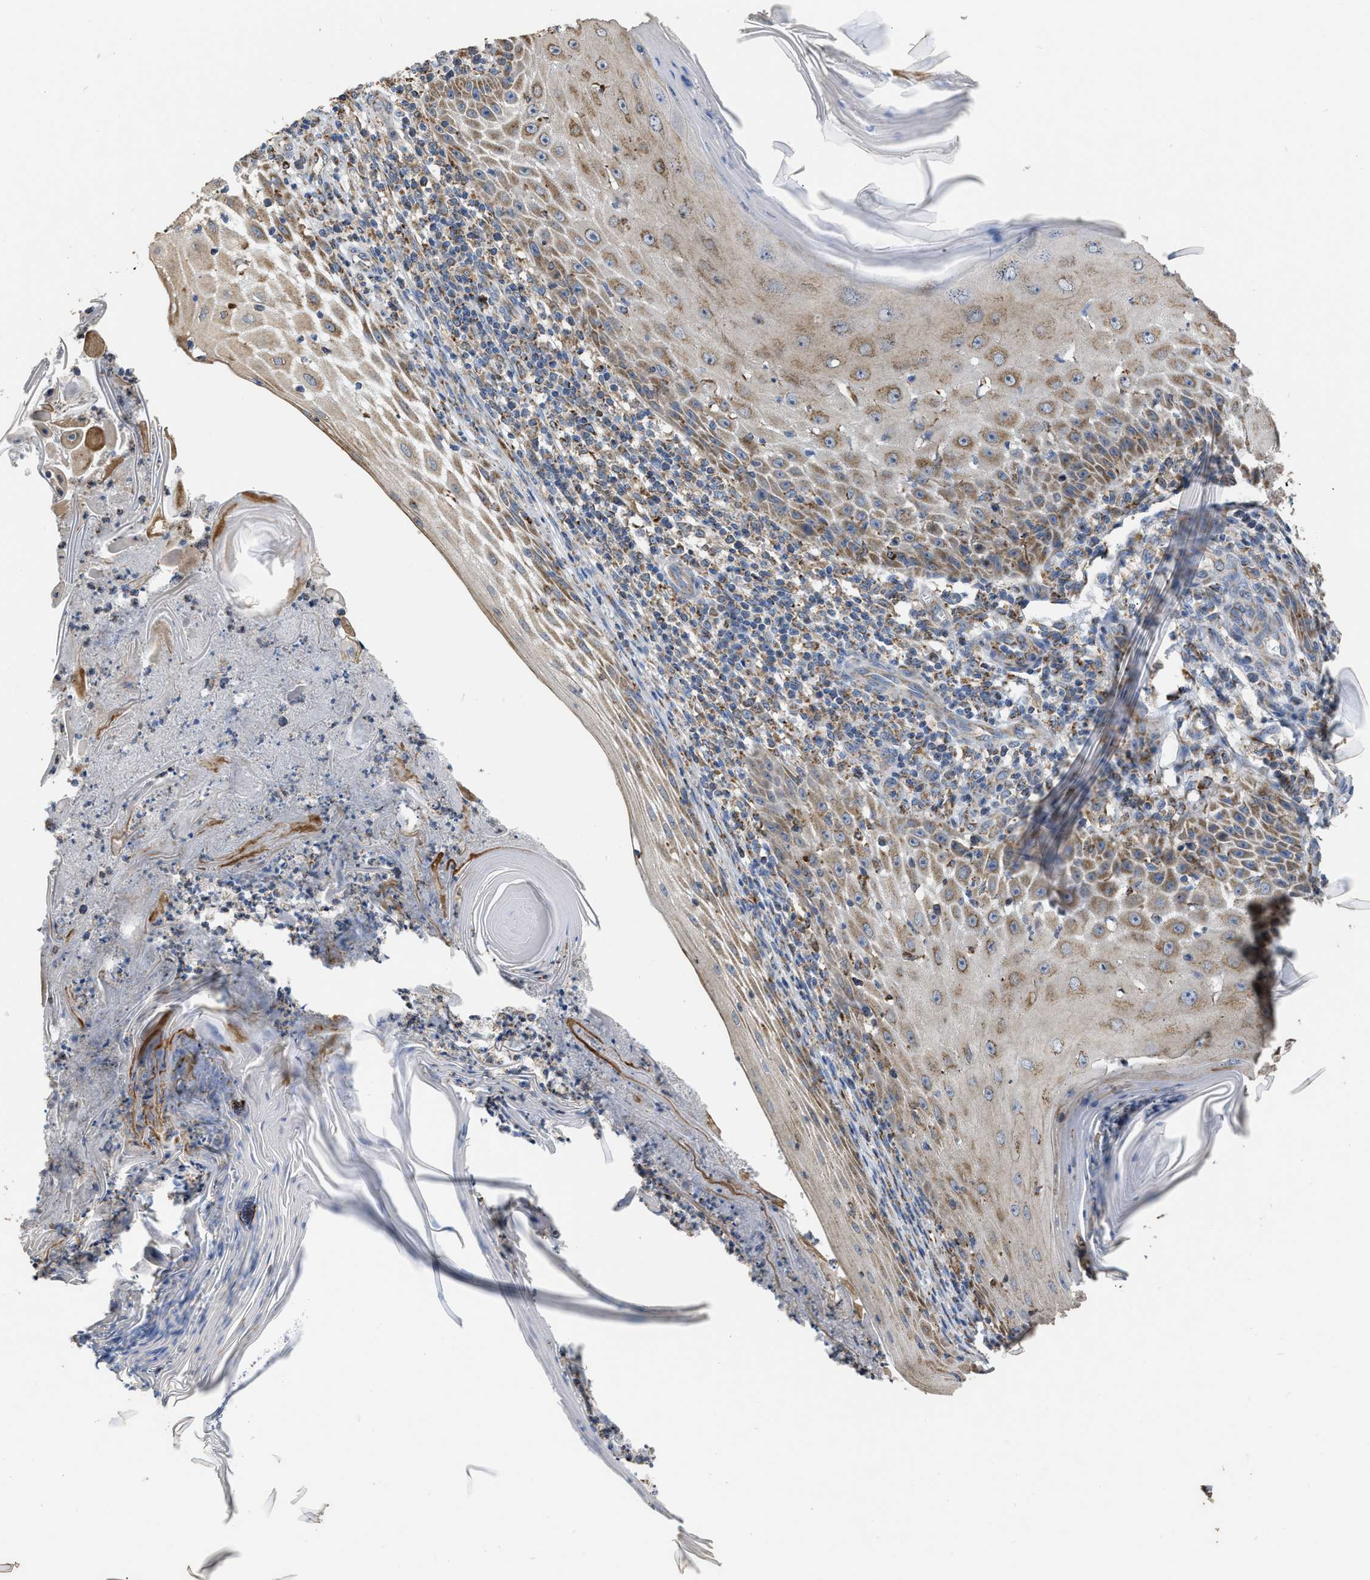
{"staining": {"intensity": "moderate", "quantity": ">75%", "location": "cytoplasmic/membranous"}, "tissue": "skin cancer", "cell_type": "Tumor cells", "image_type": "cancer", "snomed": [{"axis": "morphology", "description": "Squamous cell carcinoma, NOS"}, {"axis": "topography", "description": "Skin"}], "caption": "A brown stain shows moderate cytoplasmic/membranous positivity of a protein in human skin cancer tumor cells.", "gene": "AK2", "patient": {"sex": "female", "age": 73}}